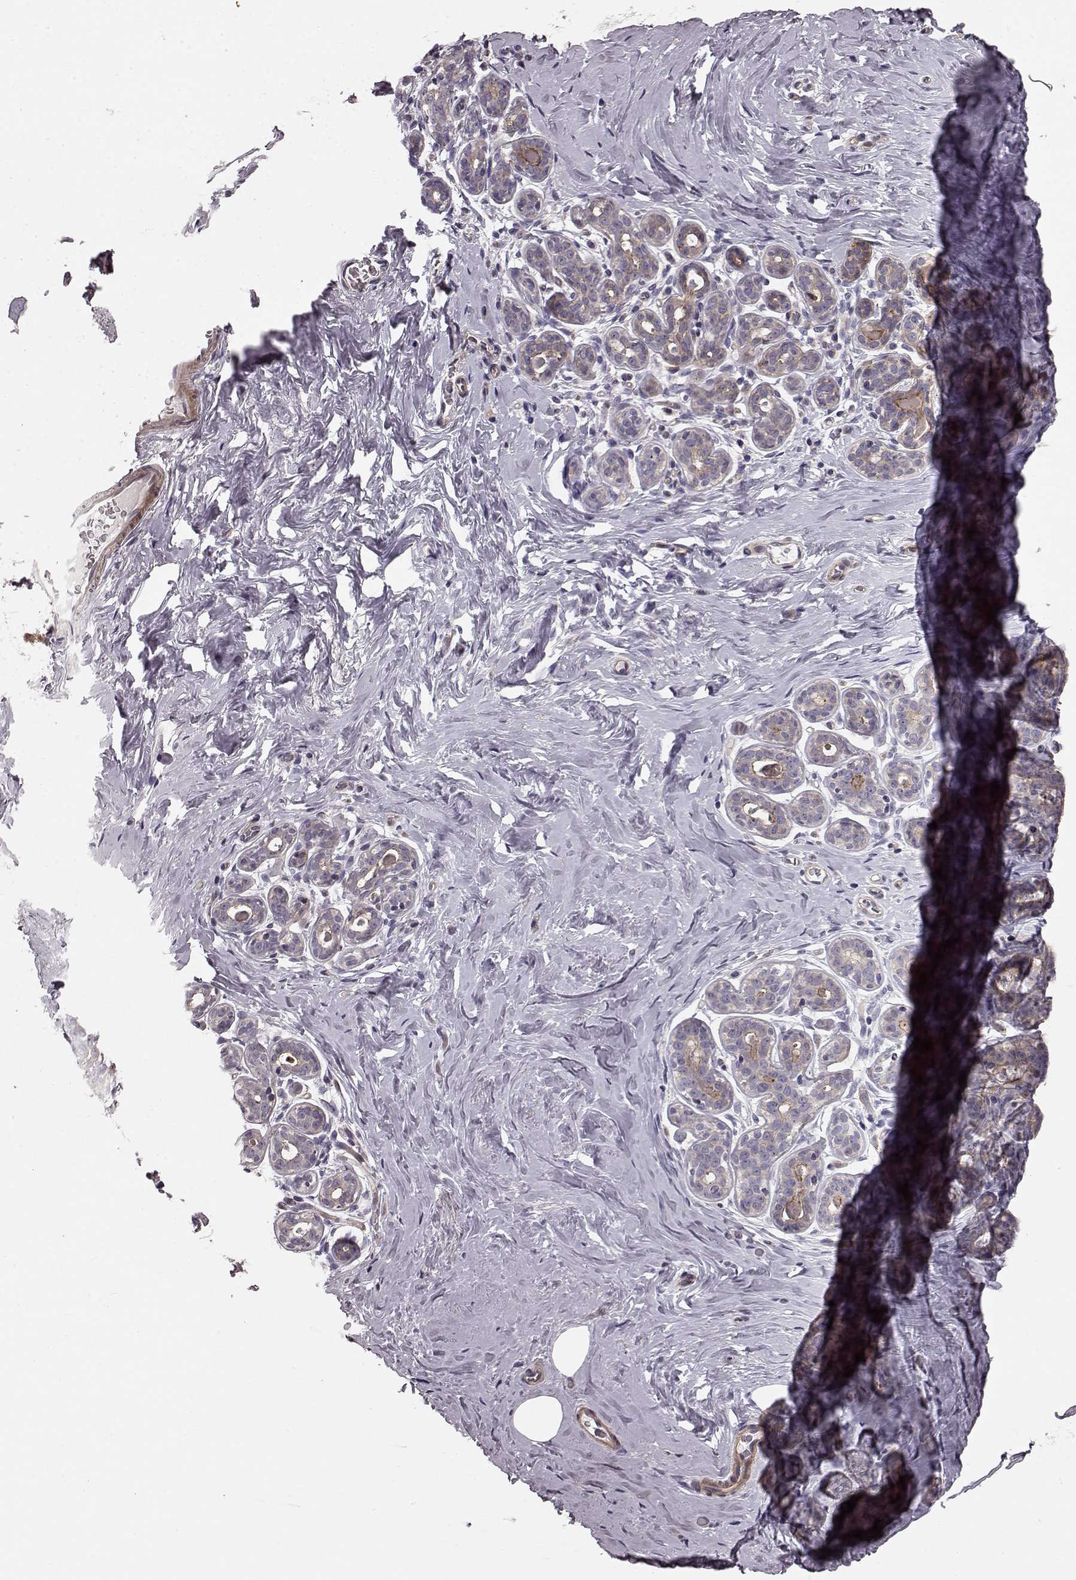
{"staining": {"intensity": "negative", "quantity": "none", "location": "none"}, "tissue": "breast", "cell_type": "Adipocytes", "image_type": "normal", "snomed": [{"axis": "morphology", "description": "Normal tissue, NOS"}, {"axis": "topography", "description": "Skin"}, {"axis": "topography", "description": "Breast"}], "caption": "DAB (3,3'-diaminobenzidine) immunohistochemical staining of normal human breast demonstrates no significant expression in adipocytes. Brightfield microscopy of immunohistochemistry stained with DAB (brown) and hematoxylin (blue), captured at high magnification.", "gene": "SLC22A18", "patient": {"sex": "female", "age": 43}}